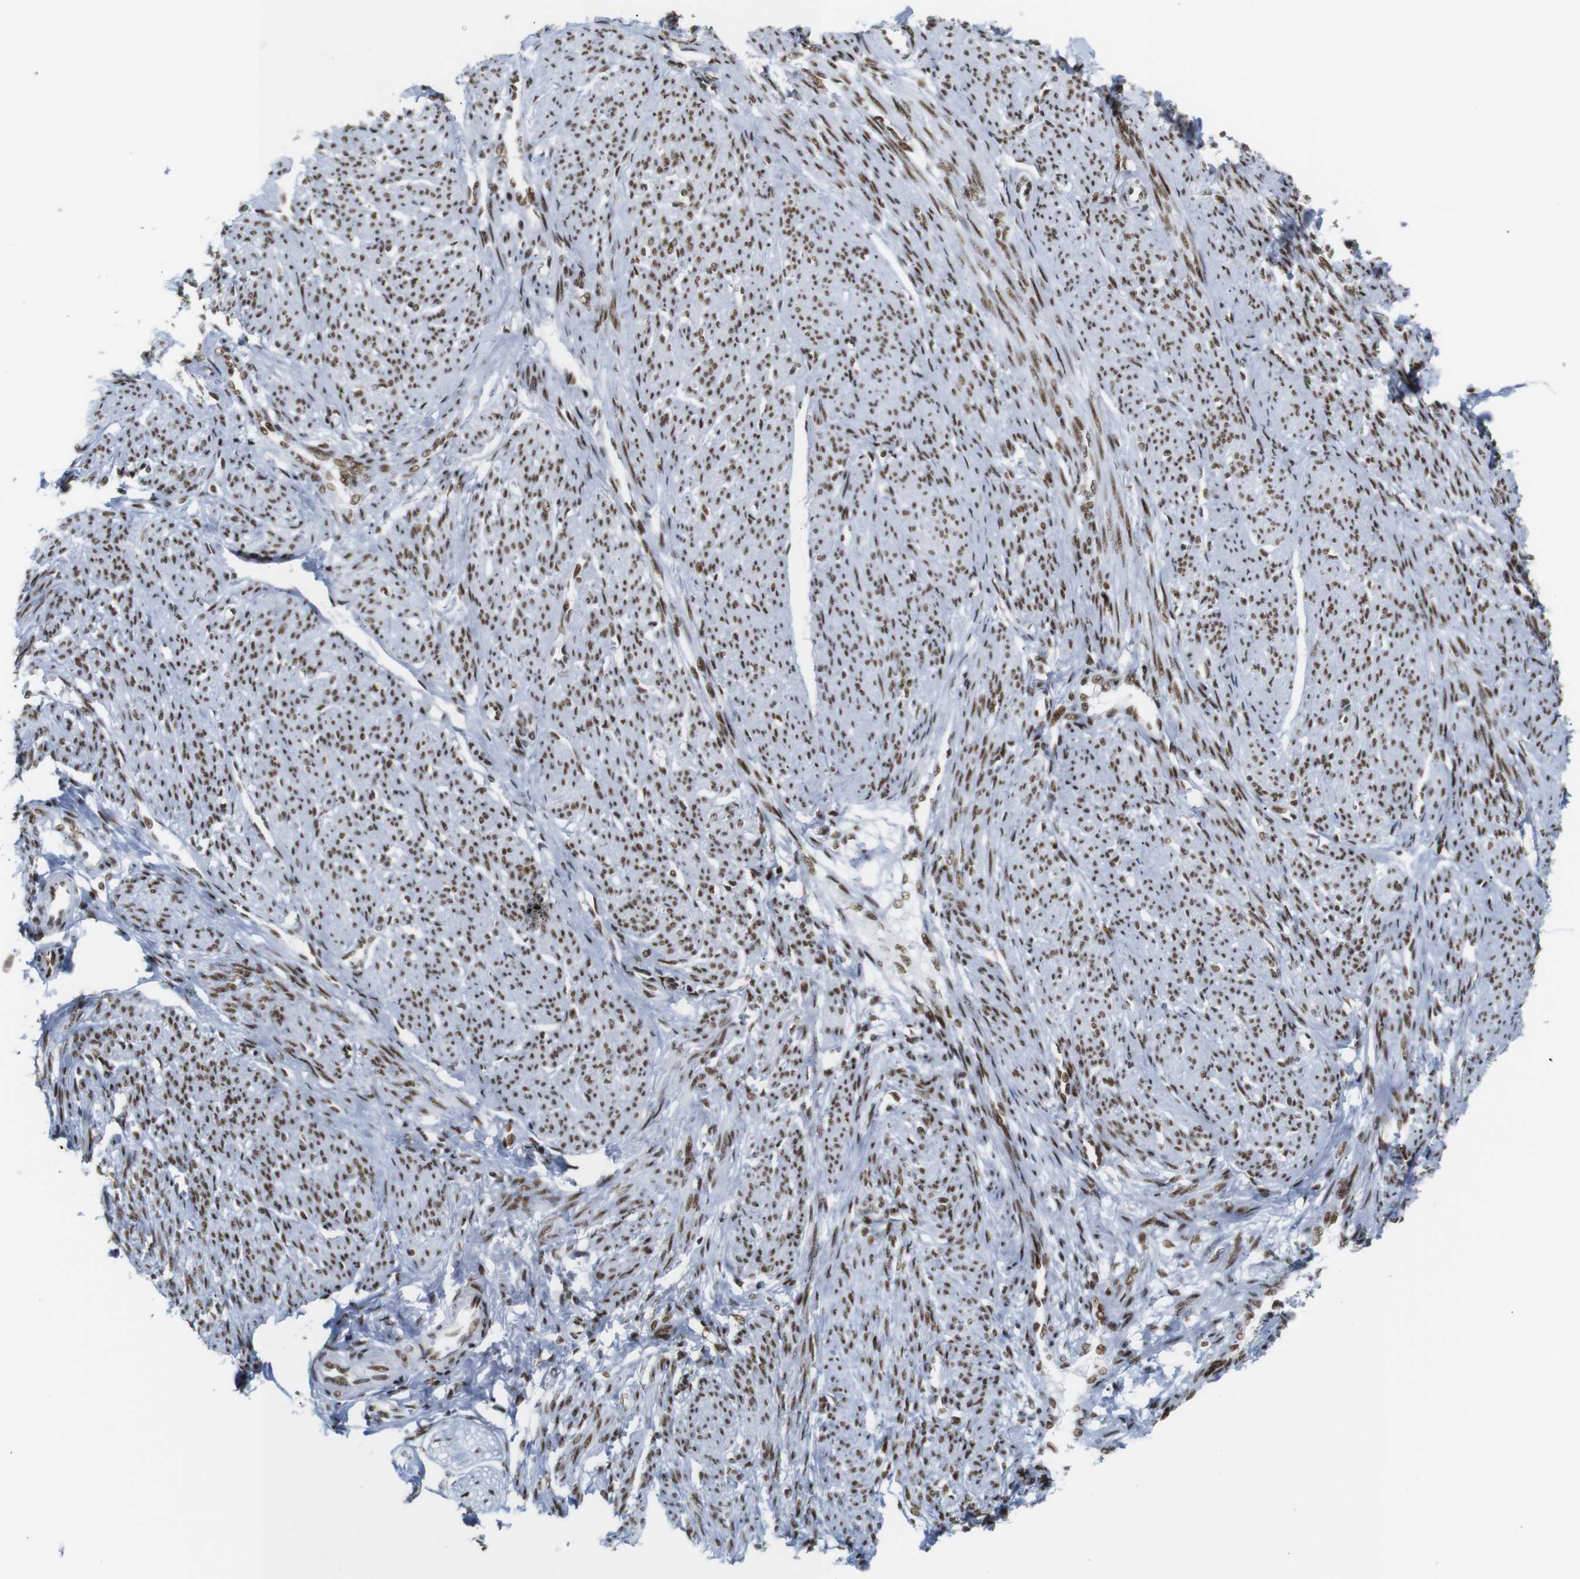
{"staining": {"intensity": "strong", "quantity": ">75%", "location": "nuclear"}, "tissue": "smooth muscle", "cell_type": "Smooth muscle cells", "image_type": "normal", "snomed": [{"axis": "morphology", "description": "Normal tissue, NOS"}, {"axis": "topography", "description": "Smooth muscle"}], "caption": "Immunohistochemistry (IHC) photomicrograph of benign smooth muscle: smooth muscle stained using immunohistochemistry demonstrates high levels of strong protein expression localized specifically in the nuclear of smooth muscle cells, appearing as a nuclear brown color.", "gene": "TRA2B", "patient": {"sex": "female", "age": 65}}